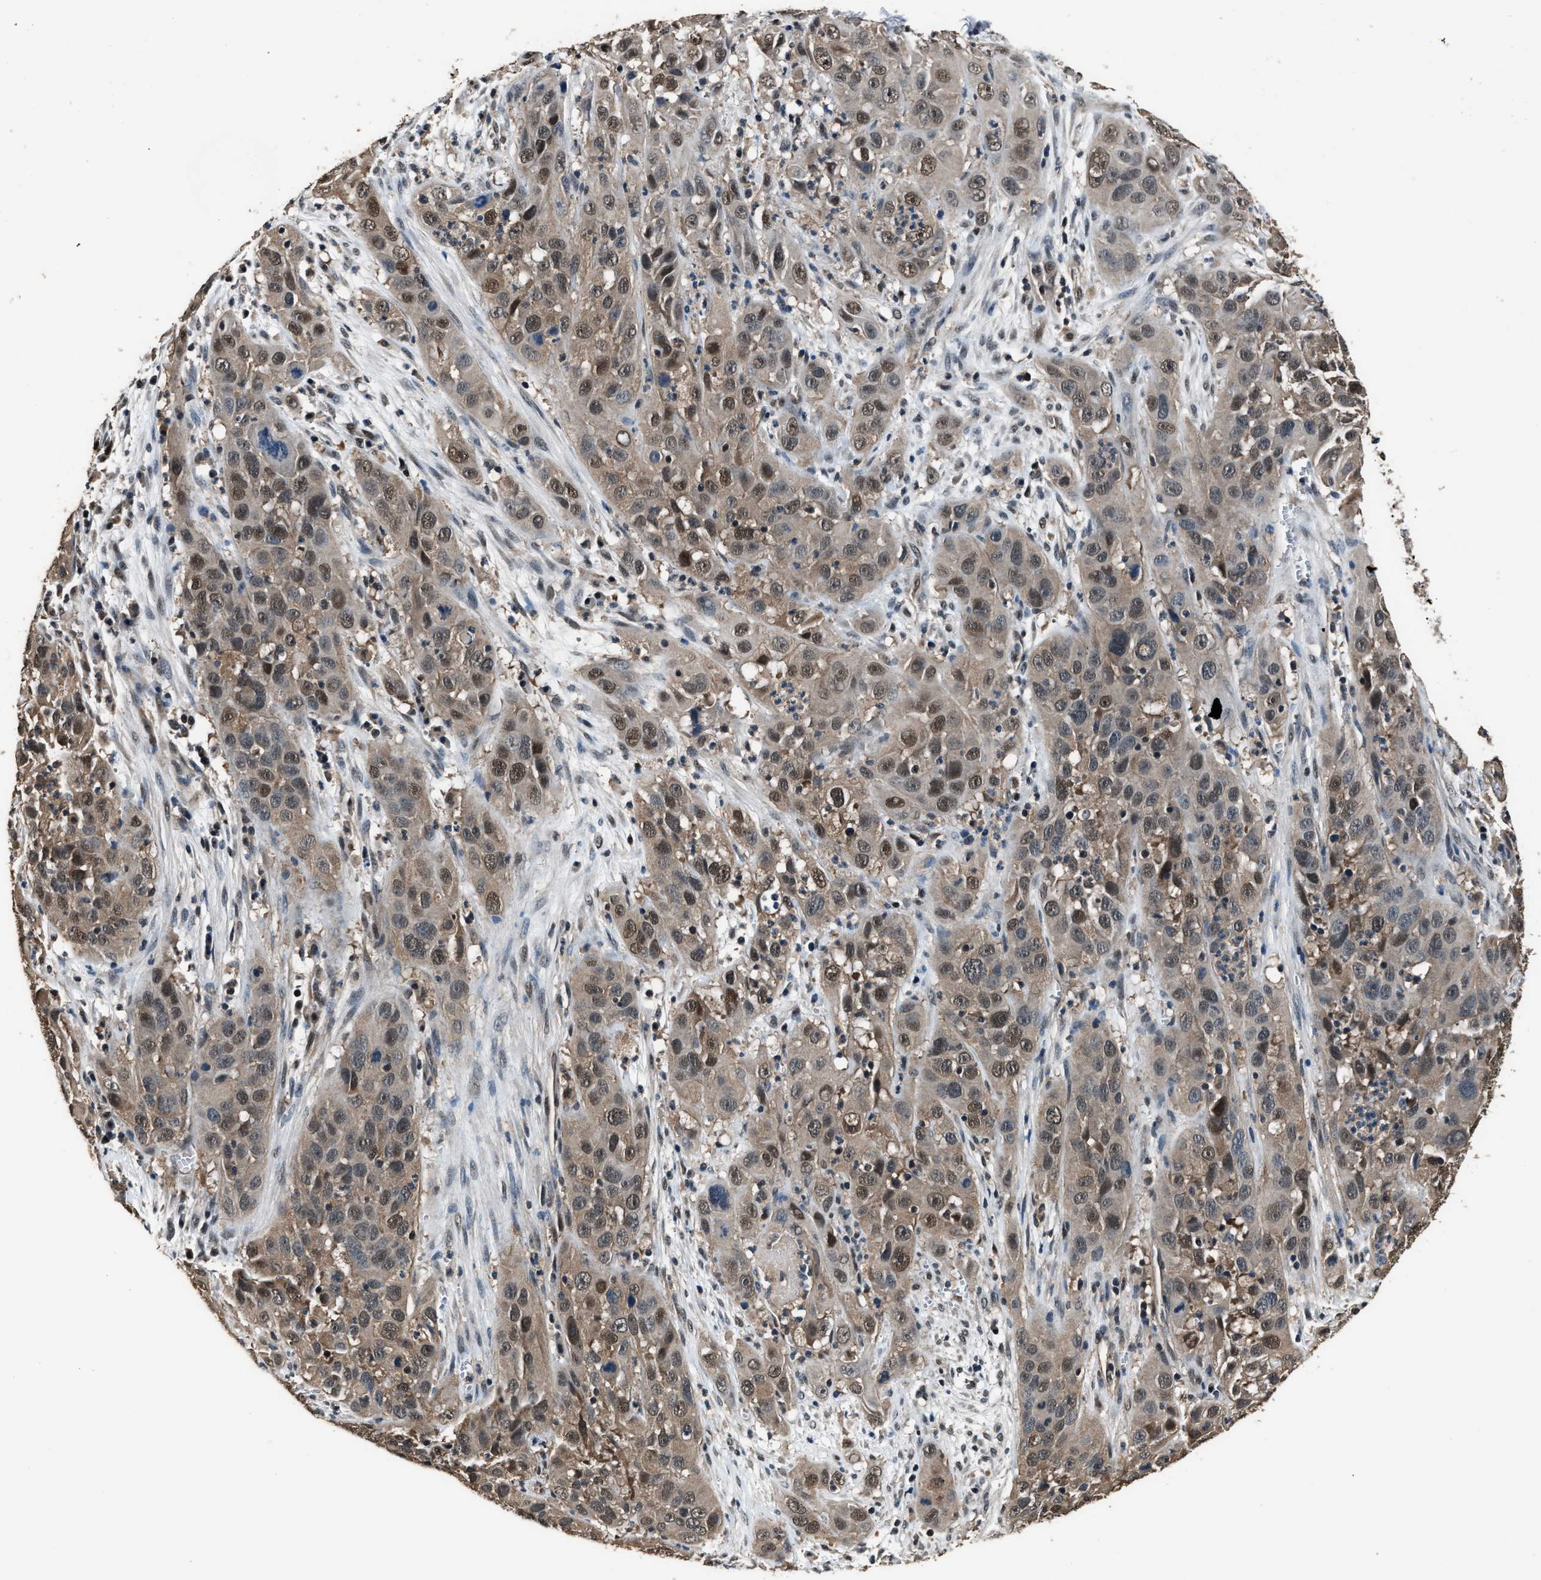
{"staining": {"intensity": "moderate", "quantity": ">75%", "location": "cytoplasmic/membranous,nuclear"}, "tissue": "cervical cancer", "cell_type": "Tumor cells", "image_type": "cancer", "snomed": [{"axis": "morphology", "description": "Squamous cell carcinoma, NOS"}, {"axis": "topography", "description": "Cervix"}], "caption": "Immunohistochemical staining of human cervical squamous cell carcinoma demonstrates moderate cytoplasmic/membranous and nuclear protein staining in approximately >75% of tumor cells.", "gene": "DFFA", "patient": {"sex": "female", "age": 32}}